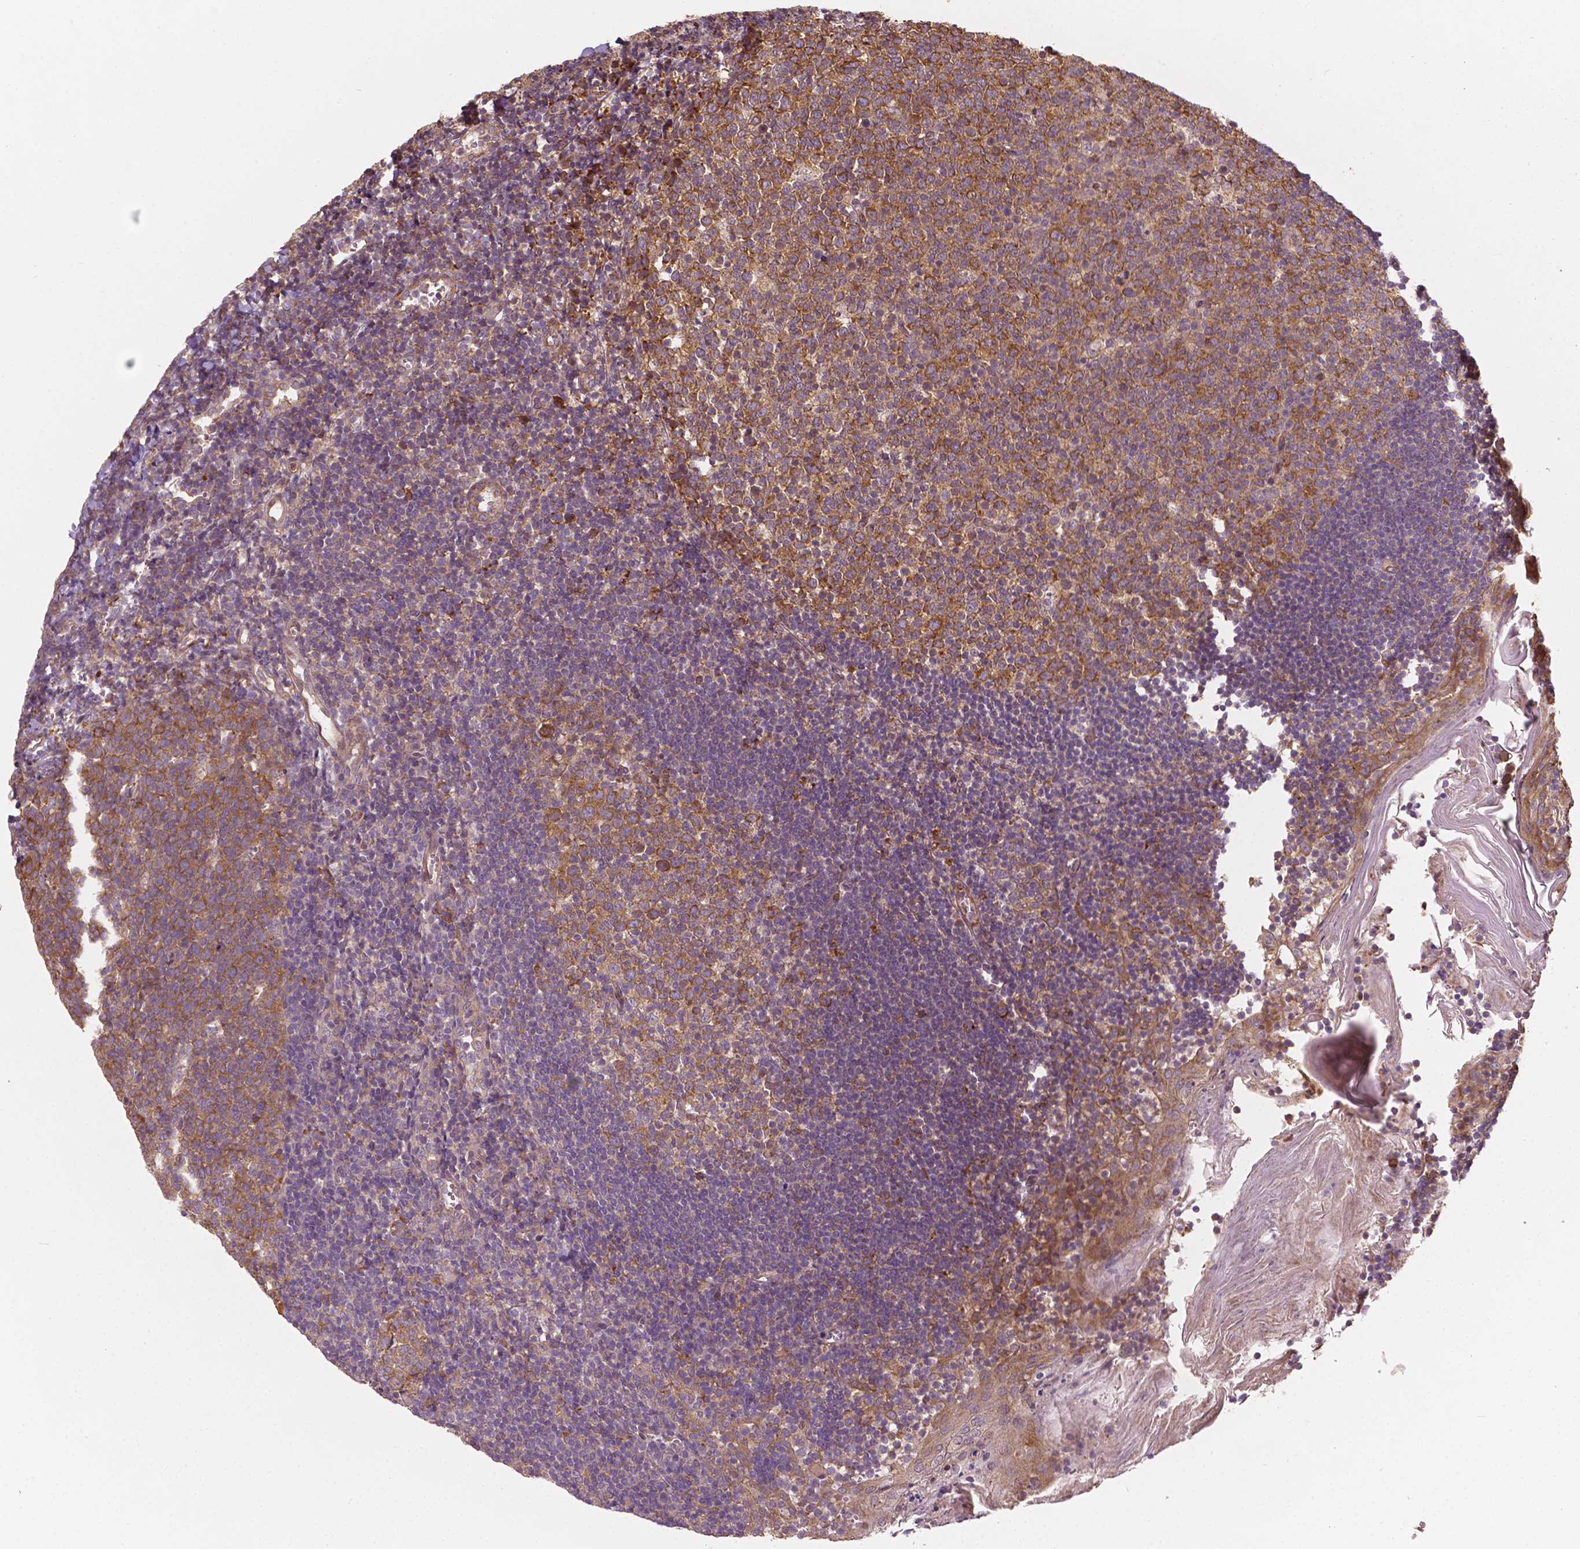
{"staining": {"intensity": "moderate", "quantity": ">75%", "location": "cytoplasmic/membranous"}, "tissue": "lymph node", "cell_type": "Germinal center cells", "image_type": "normal", "snomed": [{"axis": "morphology", "description": "Normal tissue, NOS"}, {"axis": "topography", "description": "Lymph node"}], "caption": "An immunohistochemistry histopathology image of benign tissue is shown. Protein staining in brown shows moderate cytoplasmic/membranous positivity in lymph node within germinal center cells.", "gene": "G3BP1", "patient": {"sex": "female", "age": 21}}